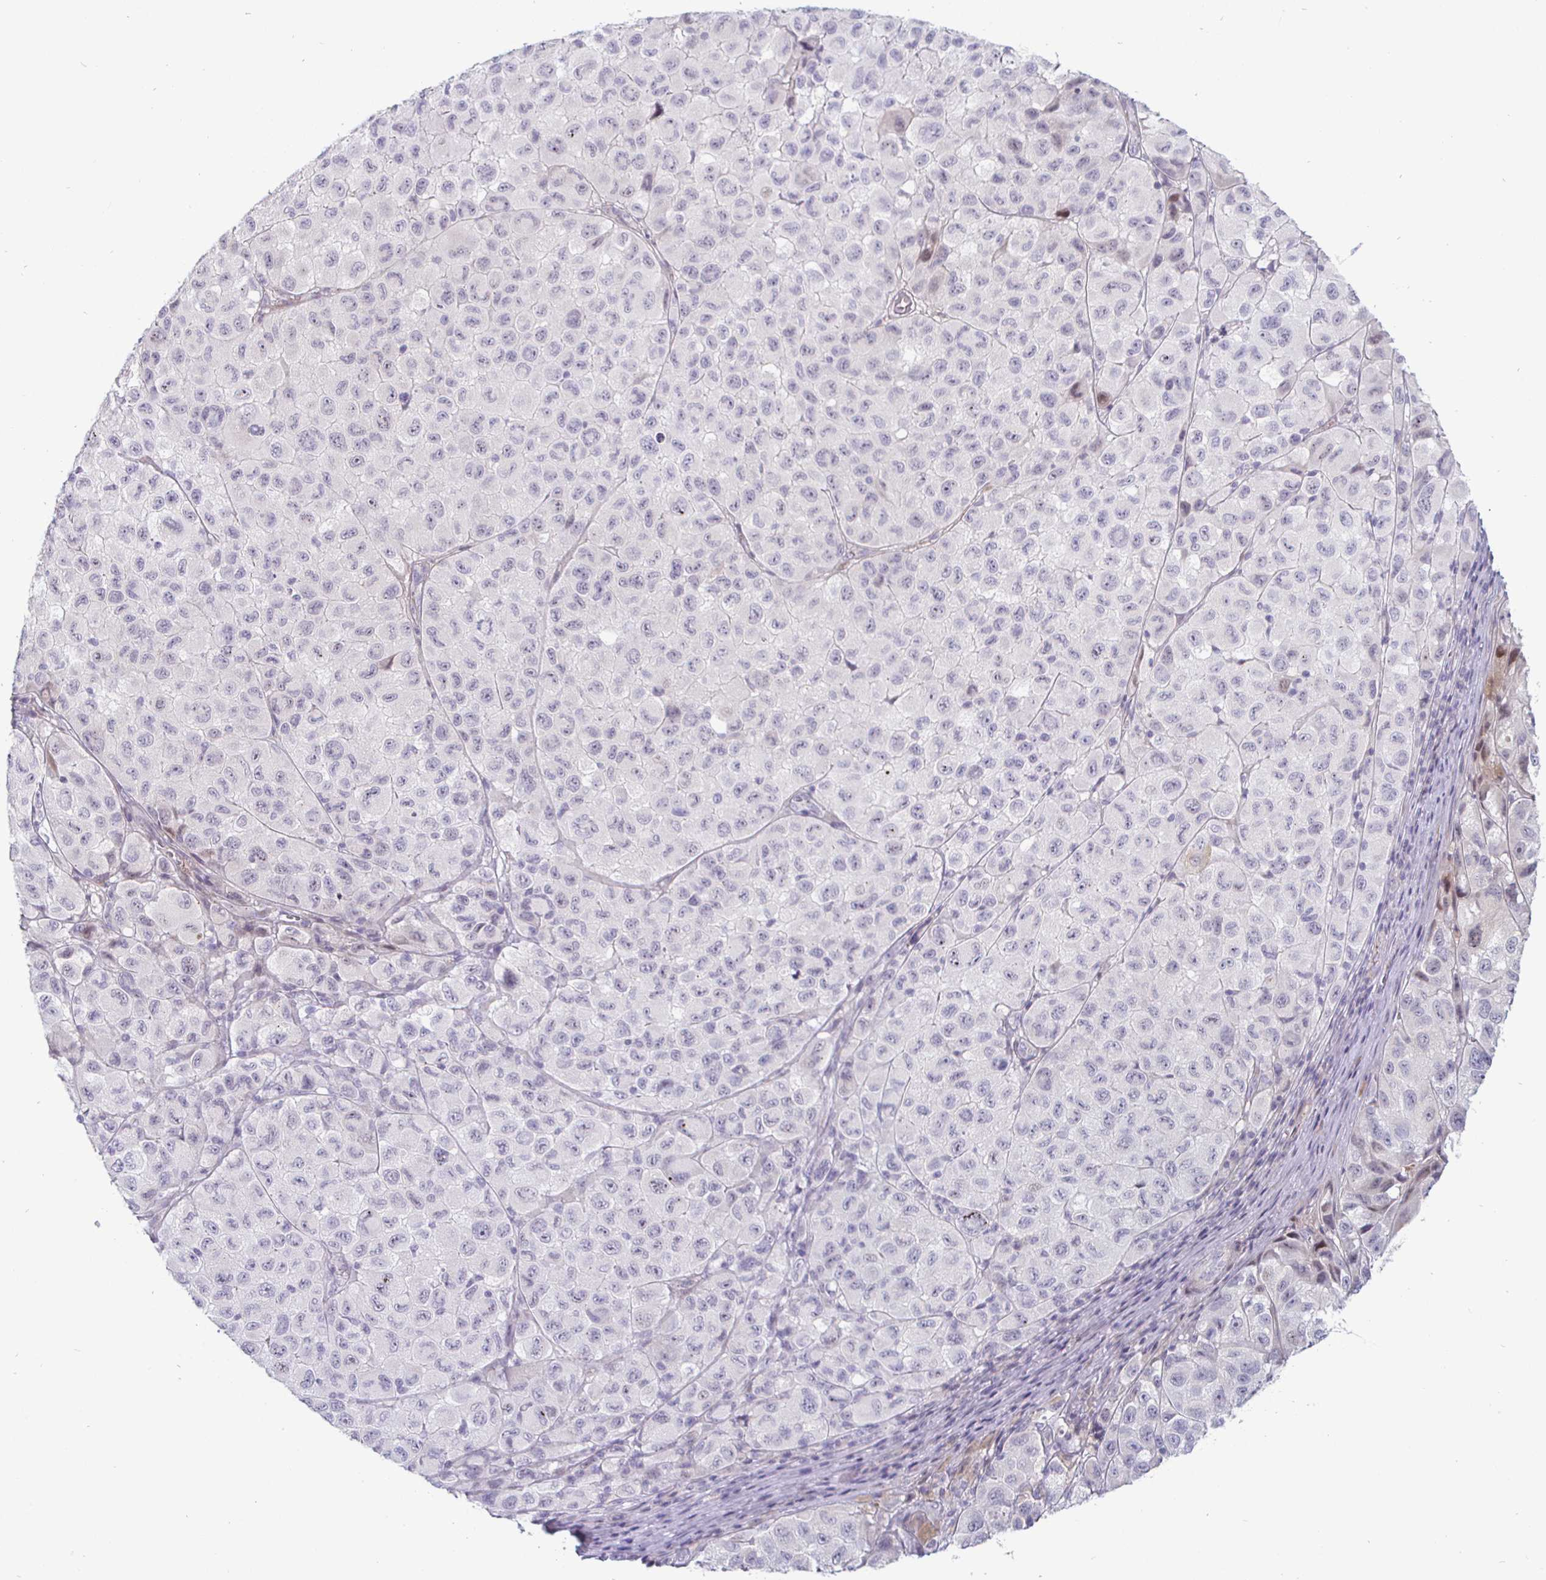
{"staining": {"intensity": "negative", "quantity": "none", "location": "none"}, "tissue": "melanoma", "cell_type": "Tumor cells", "image_type": "cancer", "snomed": [{"axis": "morphology", "description": "Malignant melanoma, NOS"}, {"axis": "topography", "description": "Skin"}], "caption": "A high-resolution histopathology image shows immunohistochemistry staining of melanoma, which reveals no significant staining in tumor cells. (DAB (3,3'-diaminobenzidine) IHC with hematoxylin counter stain).", "gene": "DMRTB1", "patient": {"sex": "male", "age": 93}}